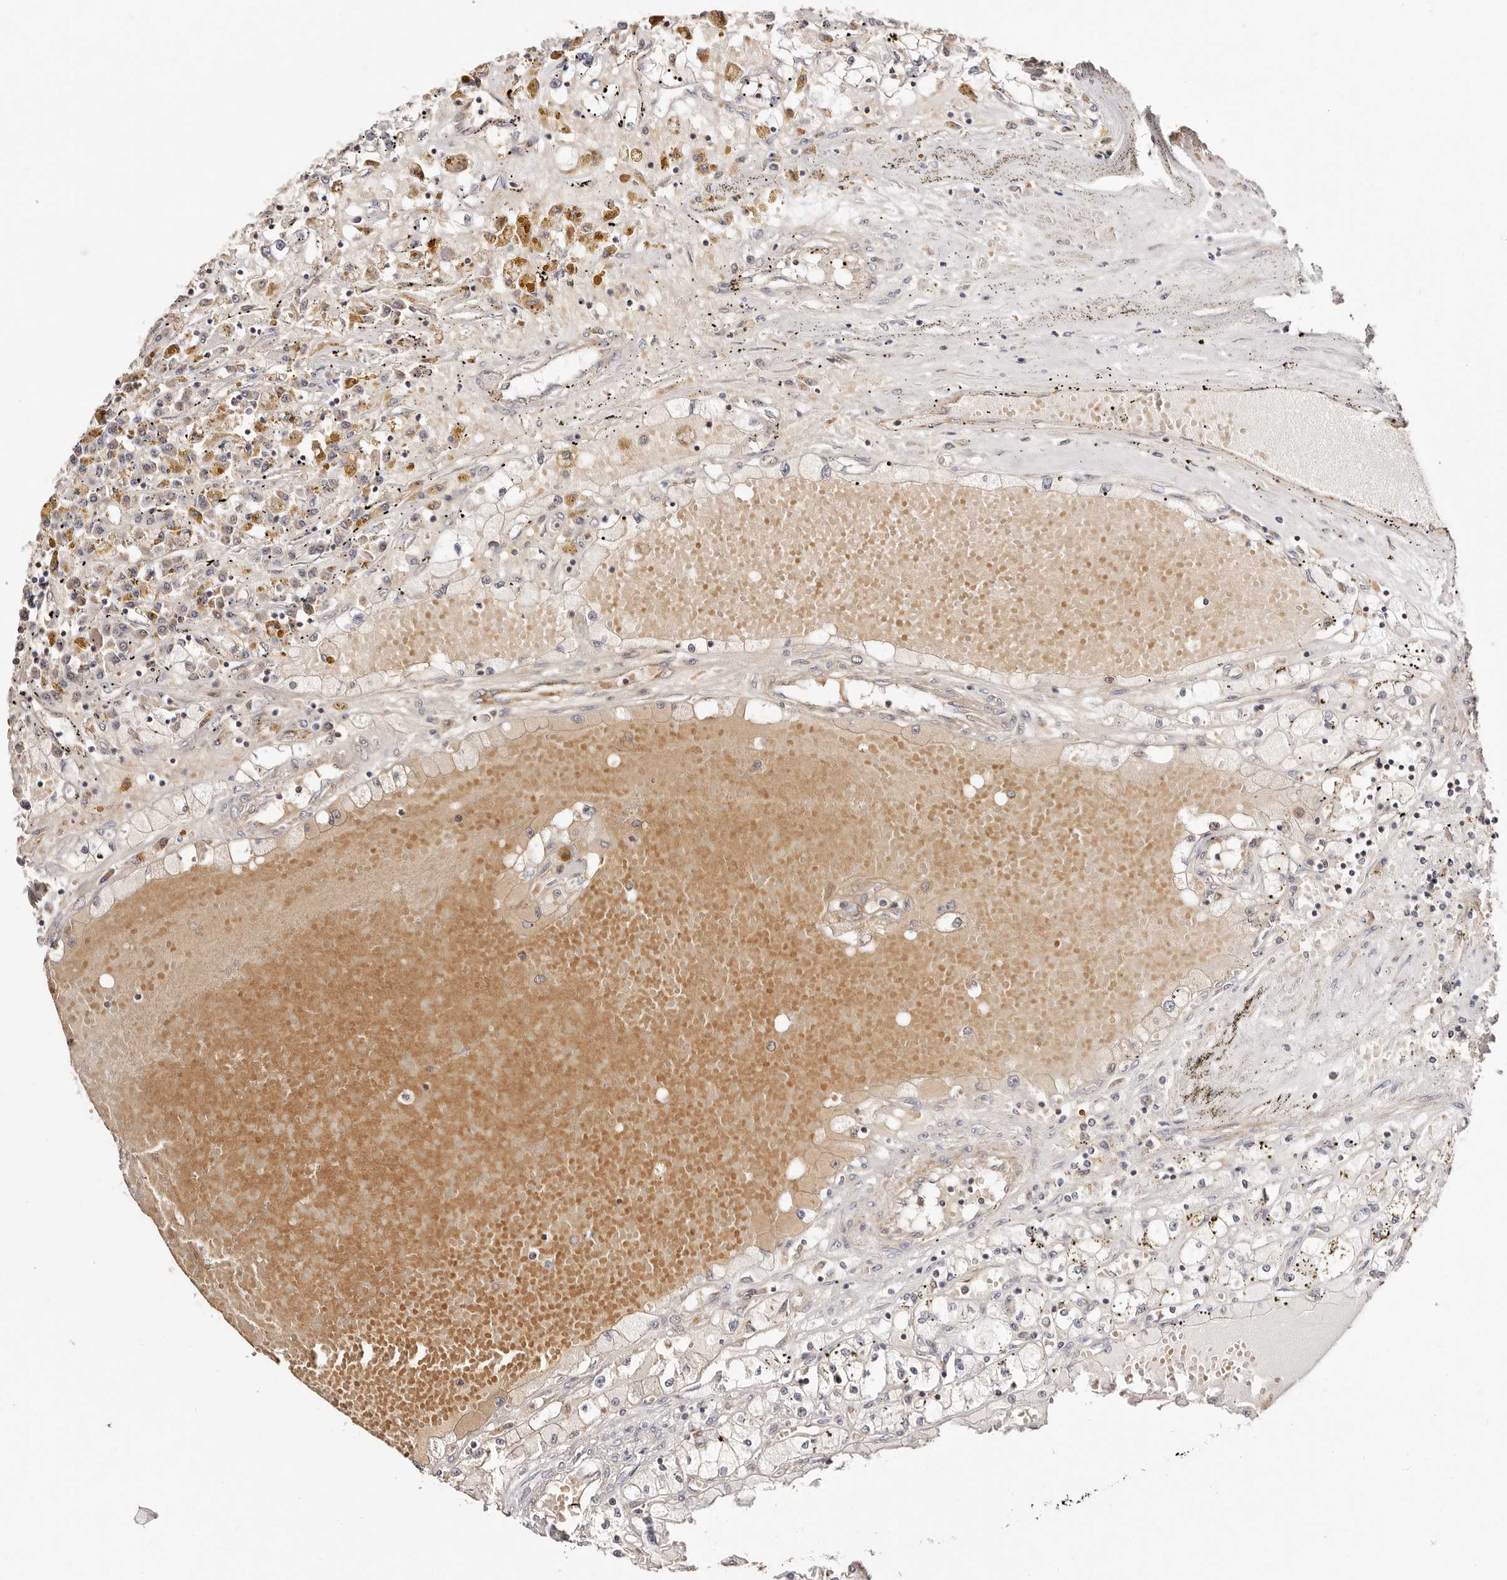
{"staining": {"intensity": "negative", "quantity": "none", "location": "none"}, "tissue": "renal cancer", "cell_type": "Tumor cells", "image_type": "cancer", "snomed": [{"axis": "morphology", "description": "Adenocarcinoma, NOS"}, {"axis": "topography", "description": "Kidney"}], "caption": "Tumor cells are negative for brown protein staining in renal cancer.", "gene": "MAPK1", "patient": {"sex": "male", "age": 56}}